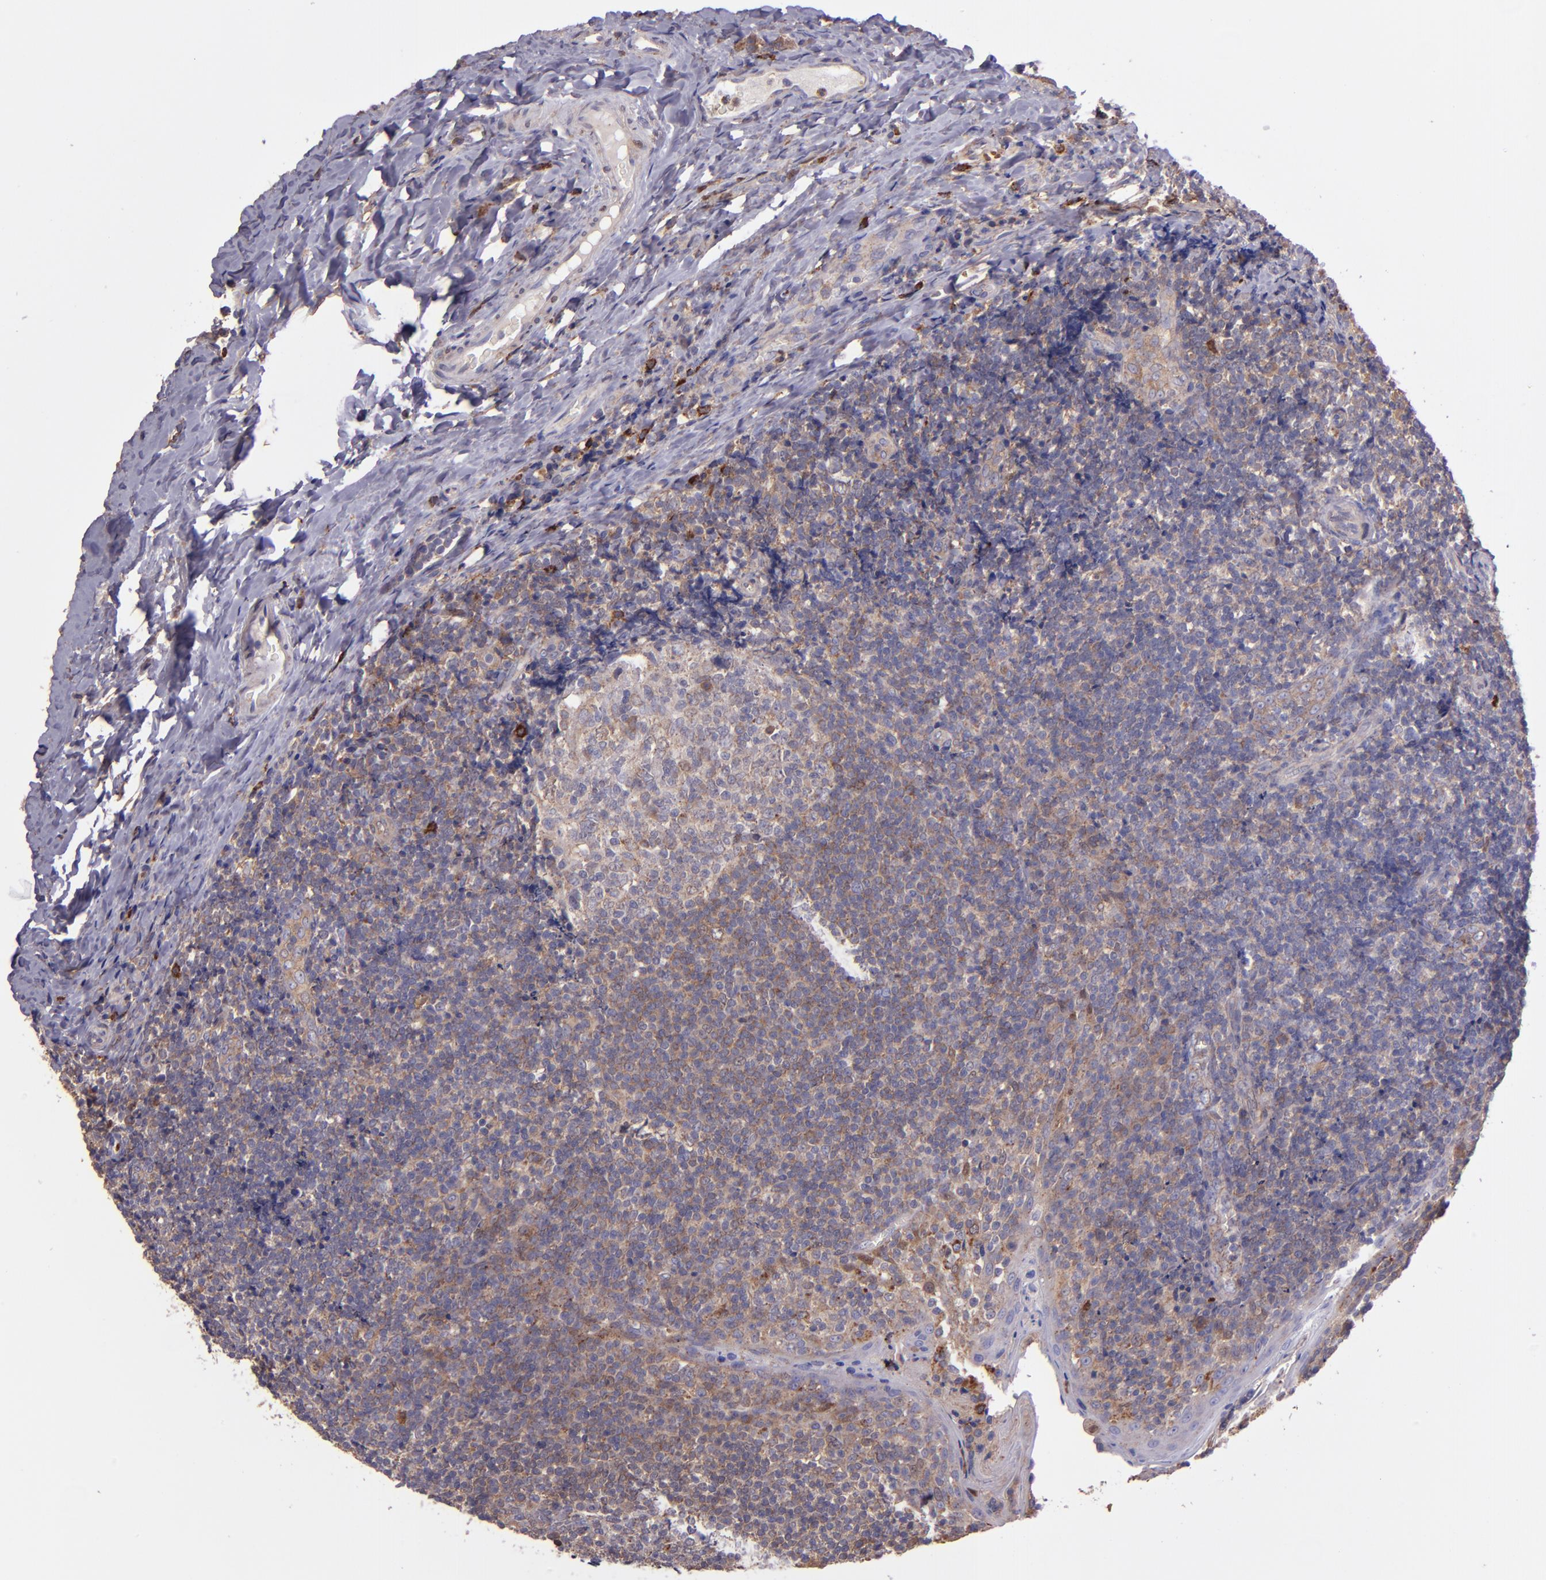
{"staining": {"intensity": "moderate", "quantity": "<25%", "location": "cytoplasmic/membranous"}, "tissue": "tonsil", "cell_type": "Germinal center cells", "image_type": "normal", "snomed": [{"axis": "morphology", "description": "Normal tissue, NOS"}, {"axis": "topography", "description": "Tonsil"}], "caption": "Immunohistochemistry staining of unremarkable tonsil, which reveals low levels of moderate cytoplasmic/membranous staining in approximately <25% of germinal center cells indicating moderate cytoplasmic/membranous protein positivity. The staining was performed using DAB (brown) for protein detection and nuclei were counterstained in hematoxylin (blue).", "gene": "WASH6P", "patient": {"sex": "male", "age": 31}}